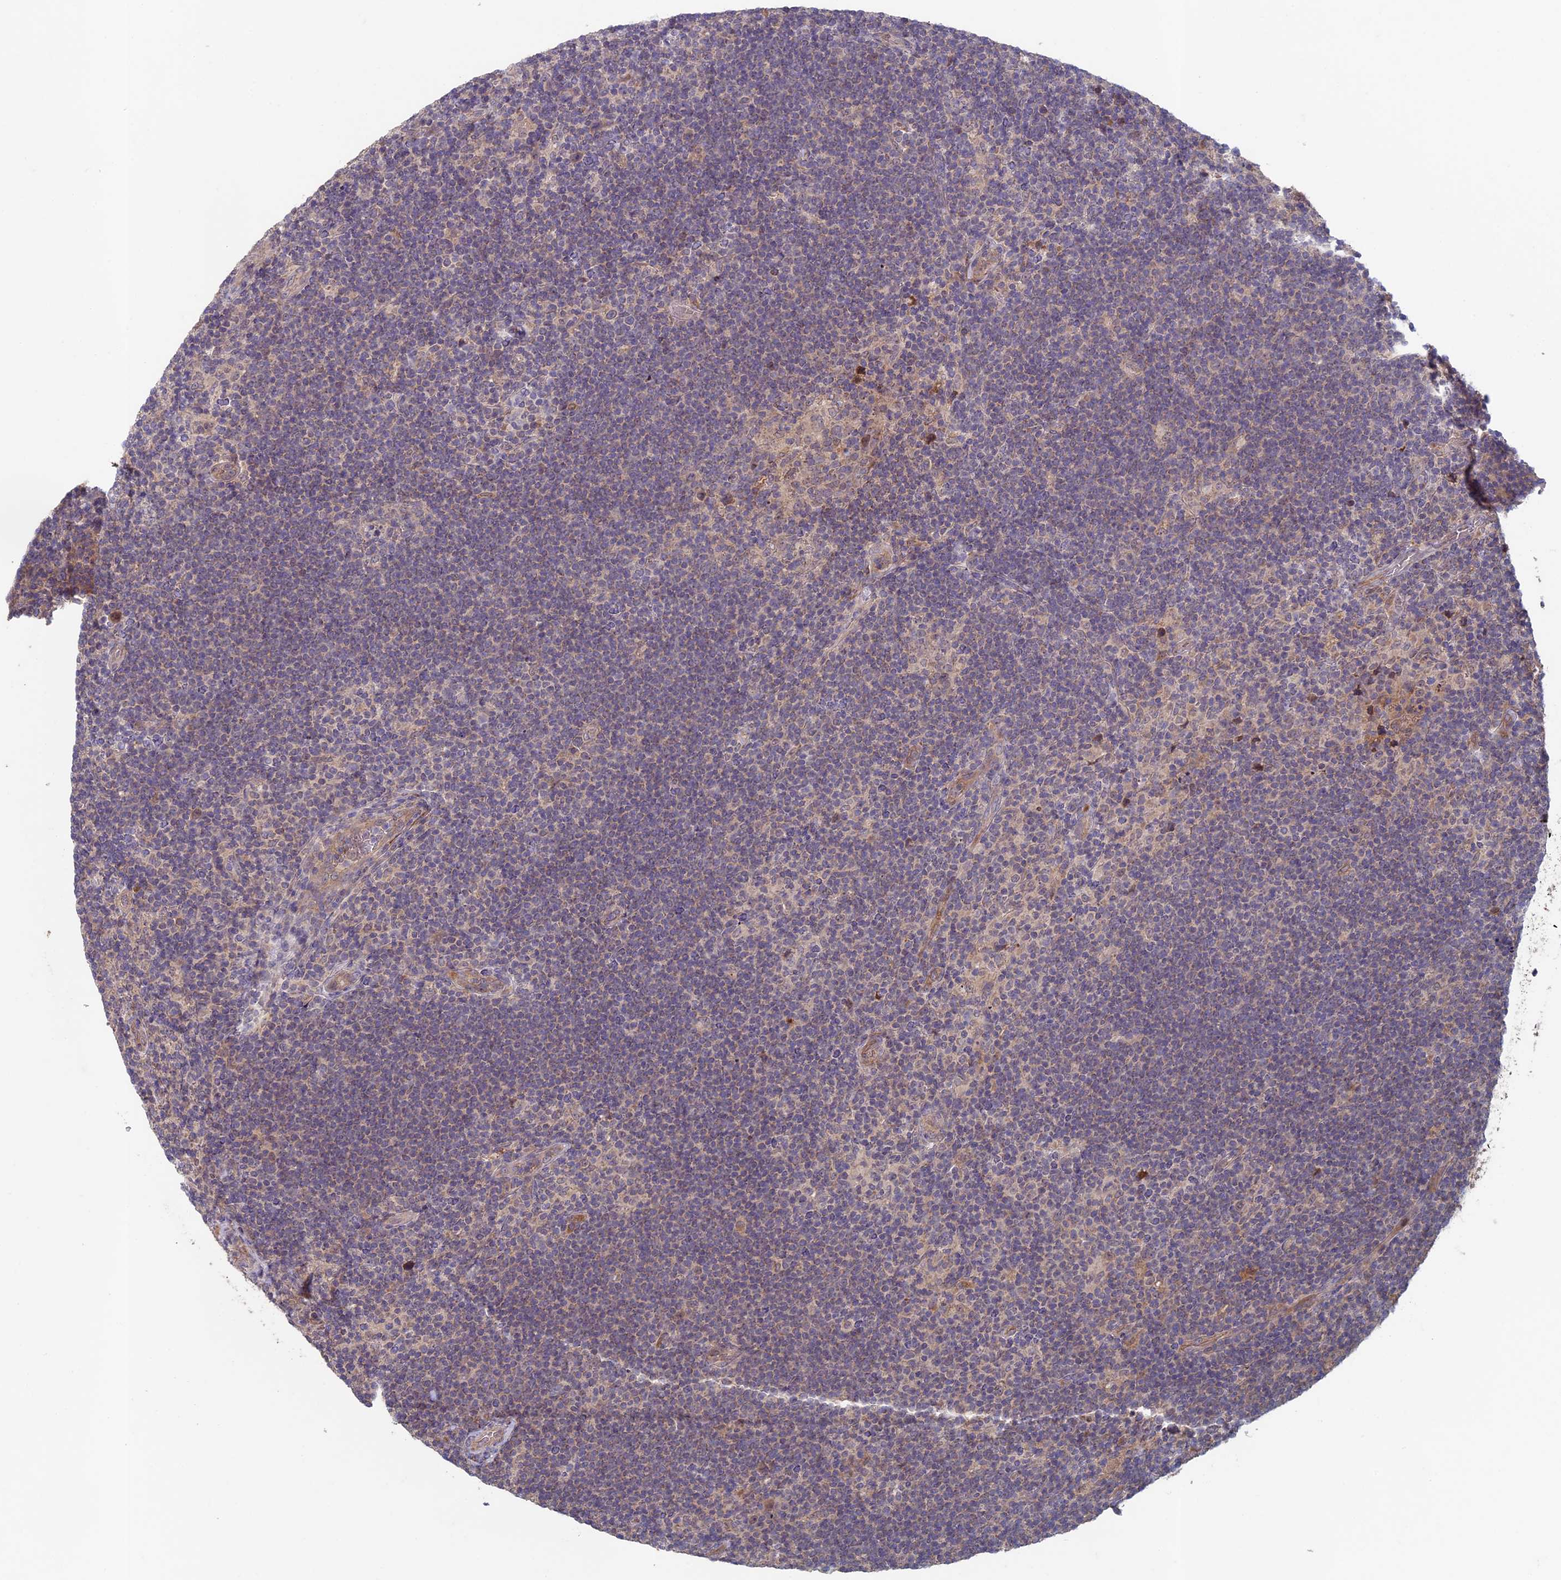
{"staining": {"intensity": "negative", "quantity": "none", "location": "none"}, "tissue": "lymphoma", "cell_type": "Tumor cells", "image_type": "cancer", "snomed": [{"axis": "morphology", "description": "Hodgkin's disease, NOS"}, {"axis": "topography", "description": "Lymph node"}], "caption": "Protein analysis of Hodgkin's disease displays no significant staining in tumor cells.", "gene": "RCCD1", "patient": {"sex": "female", "age": 57}}